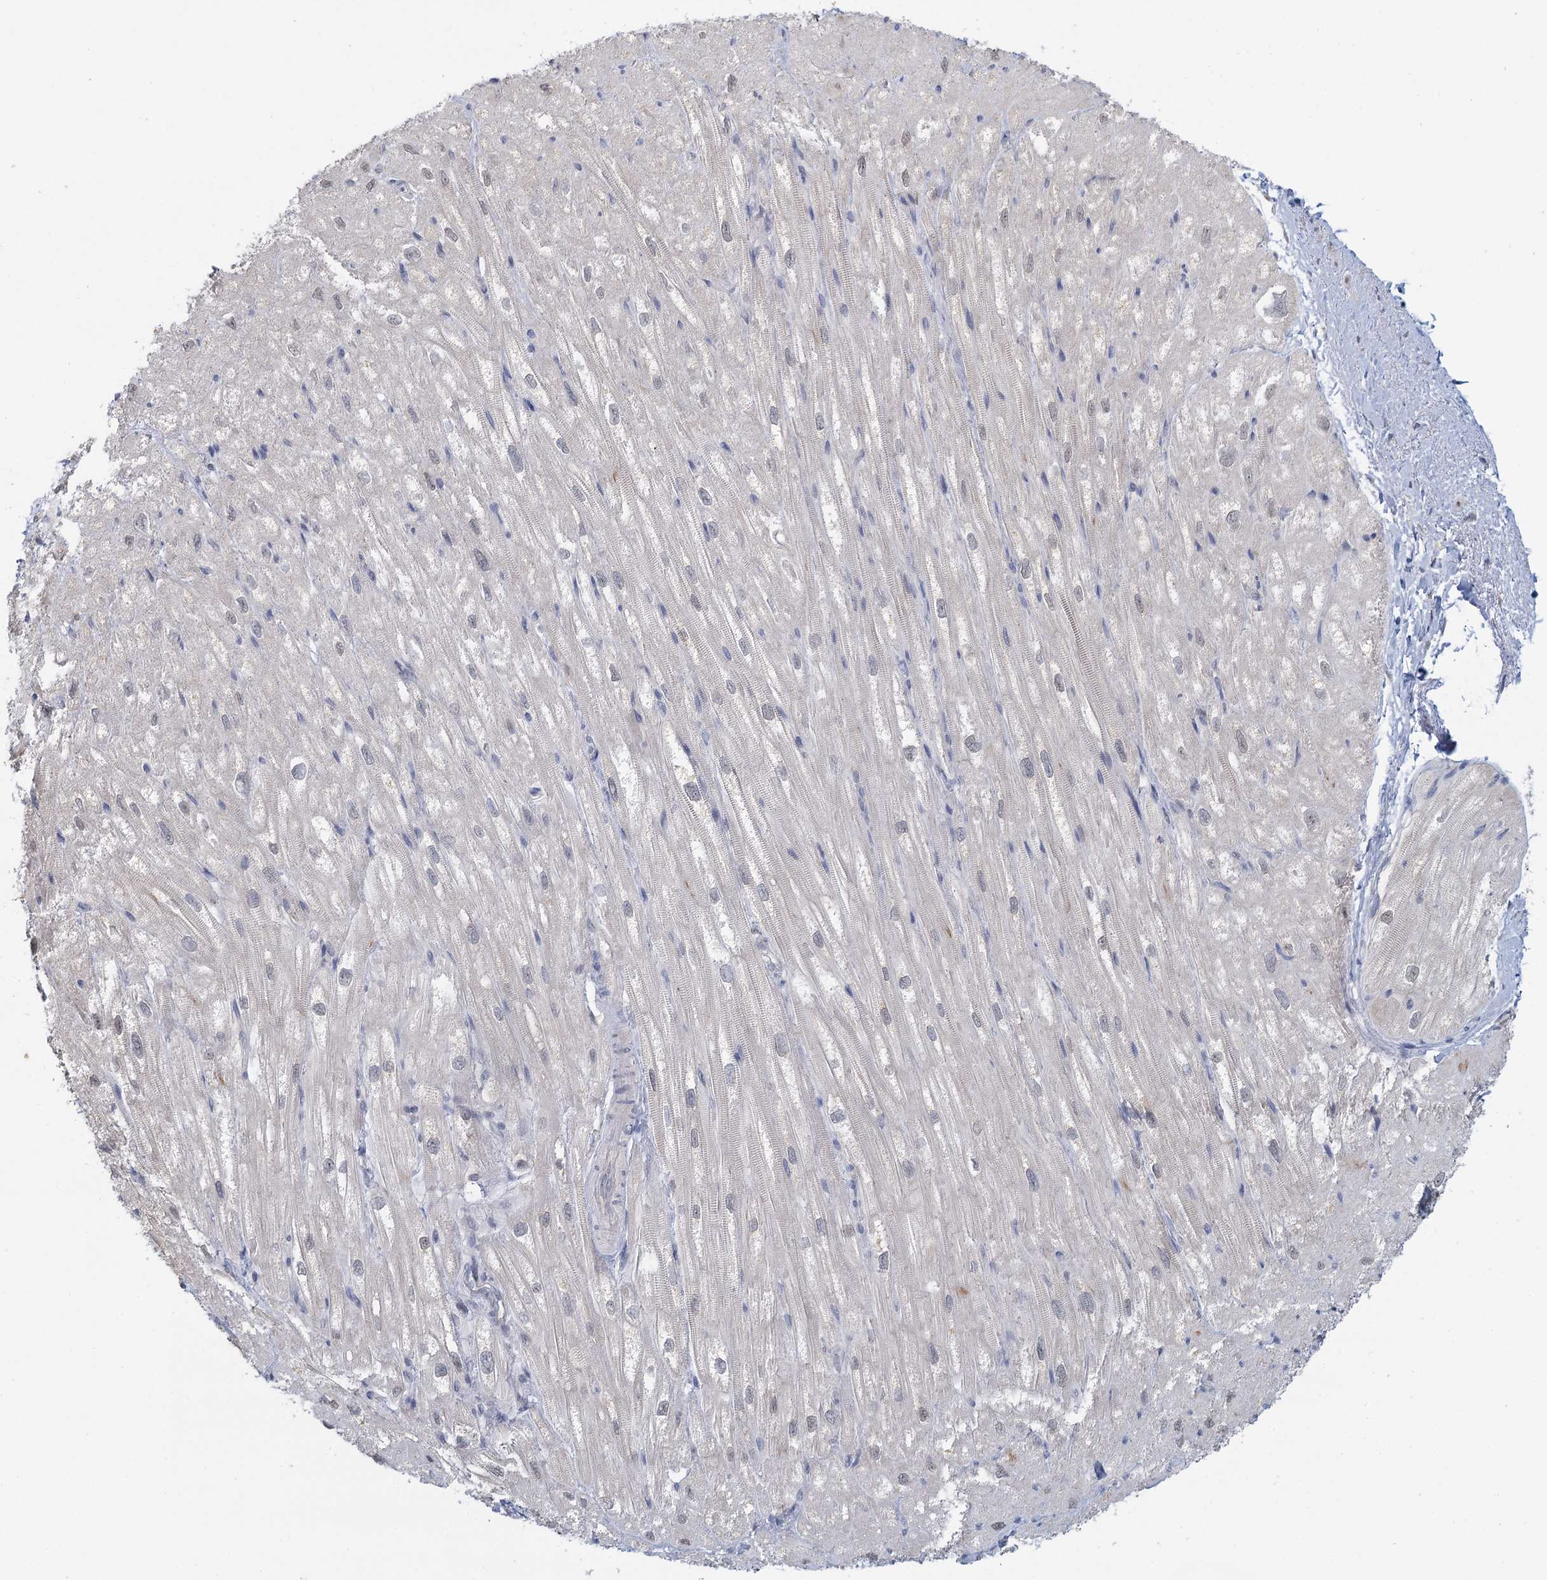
{"staining": {"intensity": "weak", "quantity": "<25%", "location": "cytoplasmic/membranous,nuclear"}, "tissue": "heart muscle", "cell_type": "Cardiomyocytes", "image_type": "normal", "snomed": [{"axis": "morphology", "description": "Normal tissue, NOS"}, {"axis": "topography", "description": "Heart"}], "caption": "An immunohistochemistry micrograph of normal heart muscle is shown. There is no staining in cardiomyocytes of heart muscle.", "gene": "MYO7B", "patient": {"sex": "male", "age": 50}}